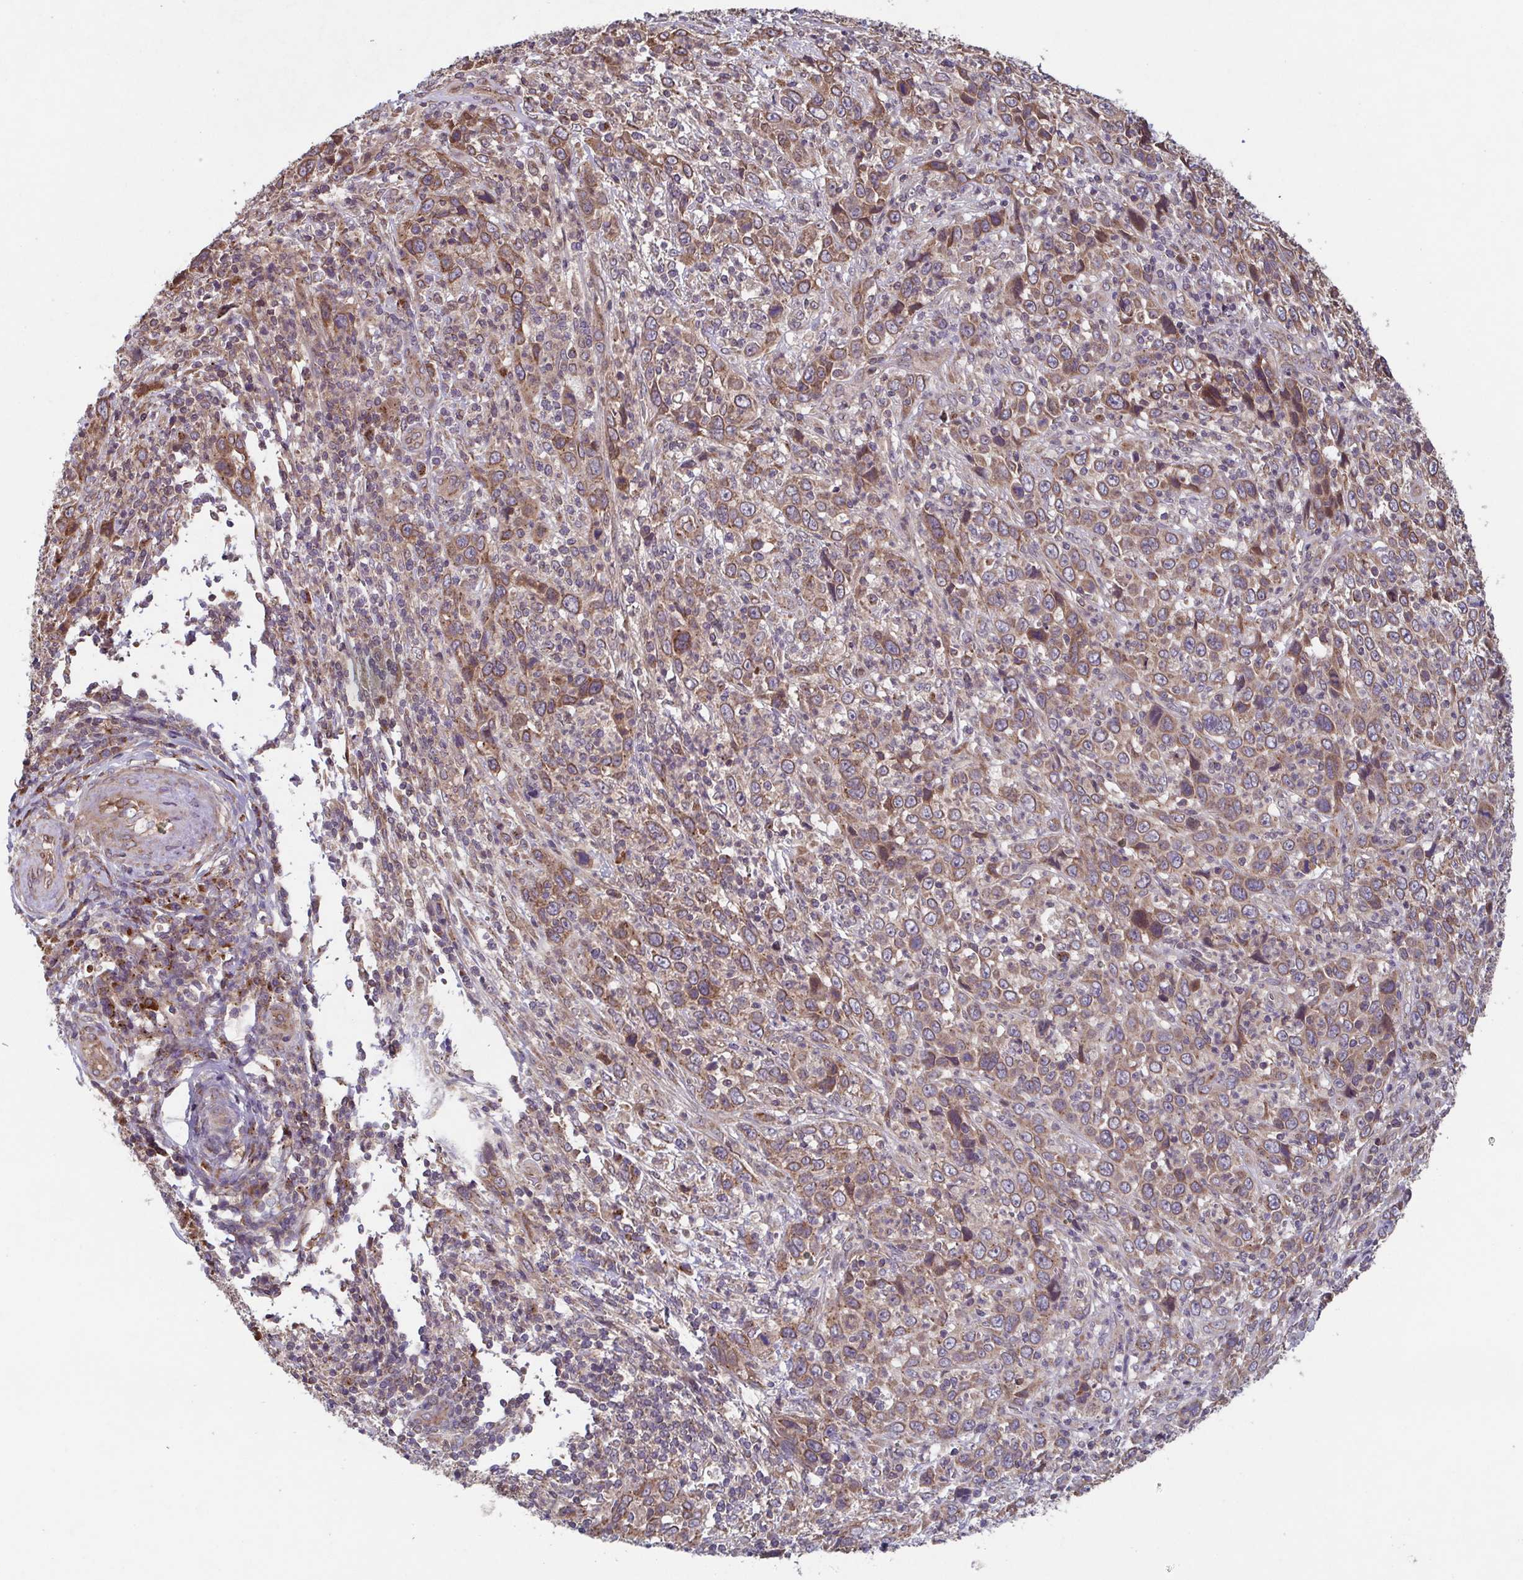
{"staining": {"intensity": "moderate", "quantity": ">75%", "location": "cytoplasmic/membranous"}, "tissue": "cervical cancer", "cell_type": "Tumor cells", "image_type": "cancer", "snomed": [{"axis": "morphology", "description": "Squamous cell carcinoma, NOS"}, {"axis": "topography", "description": "Cervix"}], "caption": "The image reveals immunohistochemical staining of cervical cancer. There is moderate cytoplasmic/membranous positivity is appreciated in about >75% of tumor cells. Ihc stains the protein in brown and the nuclei are stained blue.", "gene": "COPB1", "patient": {"sex": "female", "age": 46}}